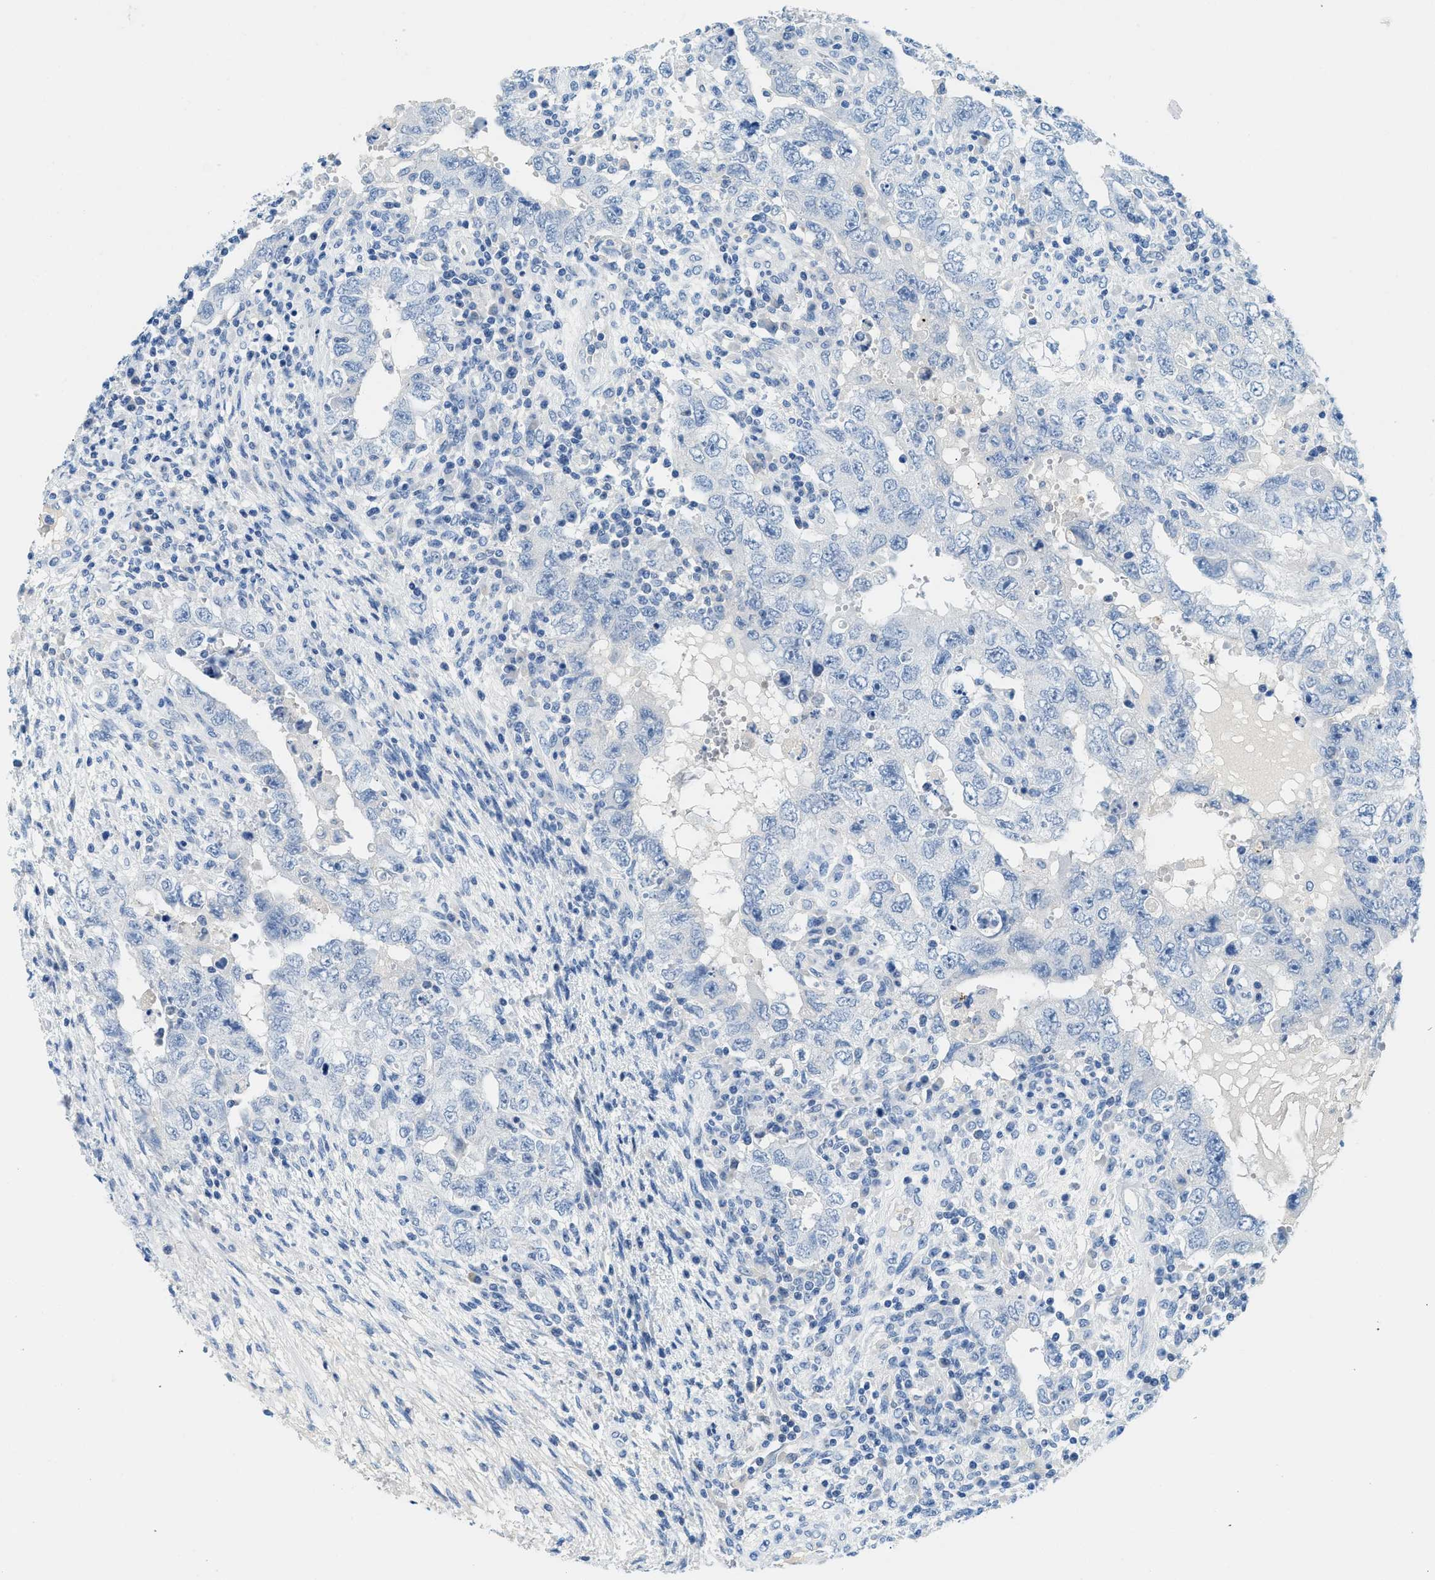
{"staining": {"intensity": "negative", "quantity": "none", "location": "none"}, "tissue": "testis cancer", "cell_type": "Tumor cells", "image_type": "cancer", "snomed": [{"axis": "morphology", "description": "Carcinoma, Embryonal, NOS"}, {"axis": "topography", "description": "Testis"}], "caption": "This histopathology image is of testis embryonal carcinoma stained with IHC to label a protein in brown with the nuclei are counter-stained blue. There is no expression in tumor cells.", "gene": "MBL2", "patient": {"sex": "male", "age": 26}}